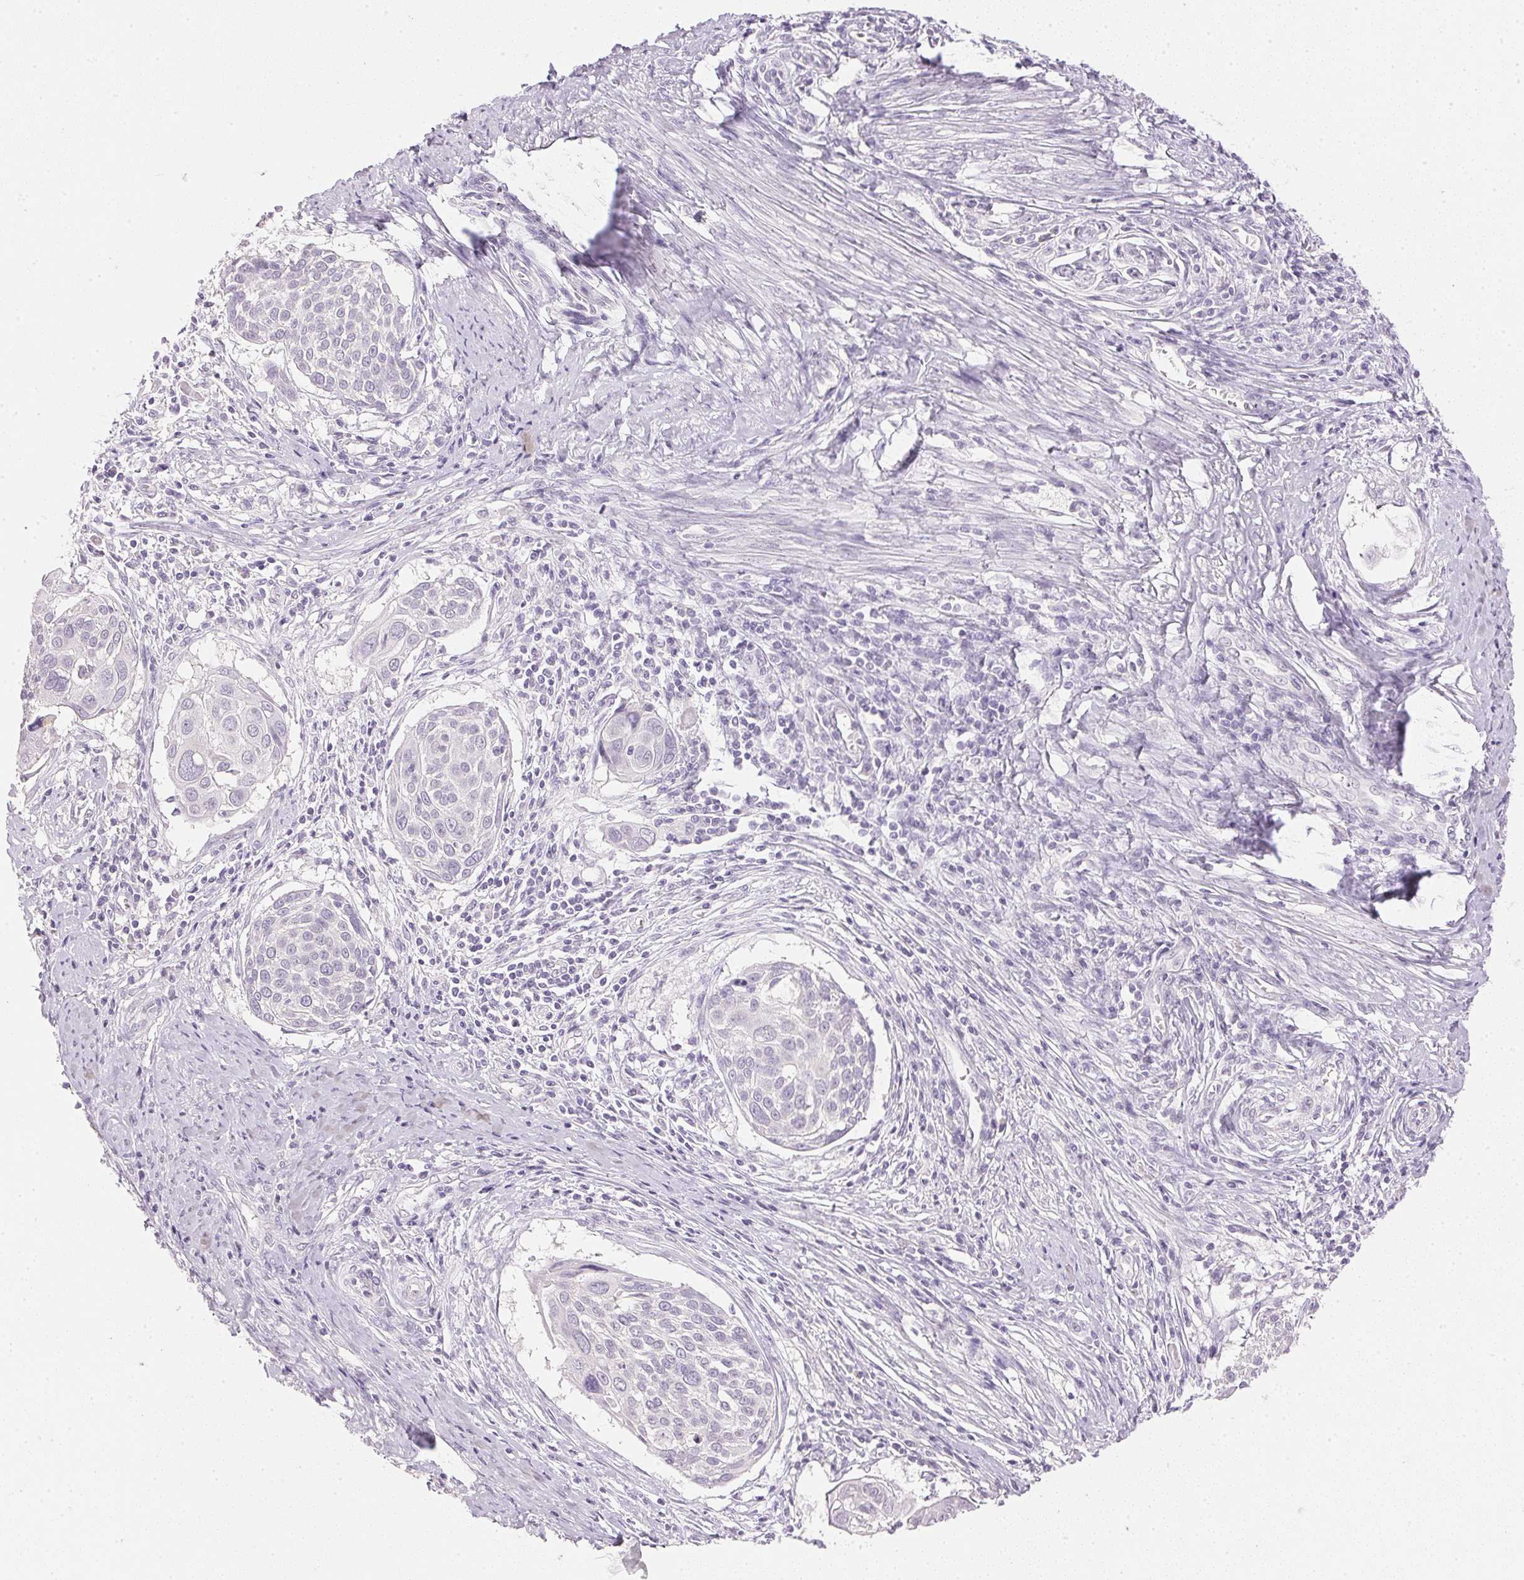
{"staining": {"intensity": "negative", "quantity": "none", "location": "none"}, "tissue": "cervical cancer", "cell_type": "Tumor cells", "image_type": "cancer", "snomed": [{"axis": "morphology", "description": "Squamous cell carcinoma, NOS"}, {"axis": "topography", "description": "Cervix"}], "caption": "An immunohistochemistry (IHC) photomicrograph of cervical squamous cell carcinoma is shown. There is no staining in tumor cells of cervical squamous cell carcinoma.", "gene": "IGFBP1", "patient": {"sex": "female", "age": 39}}